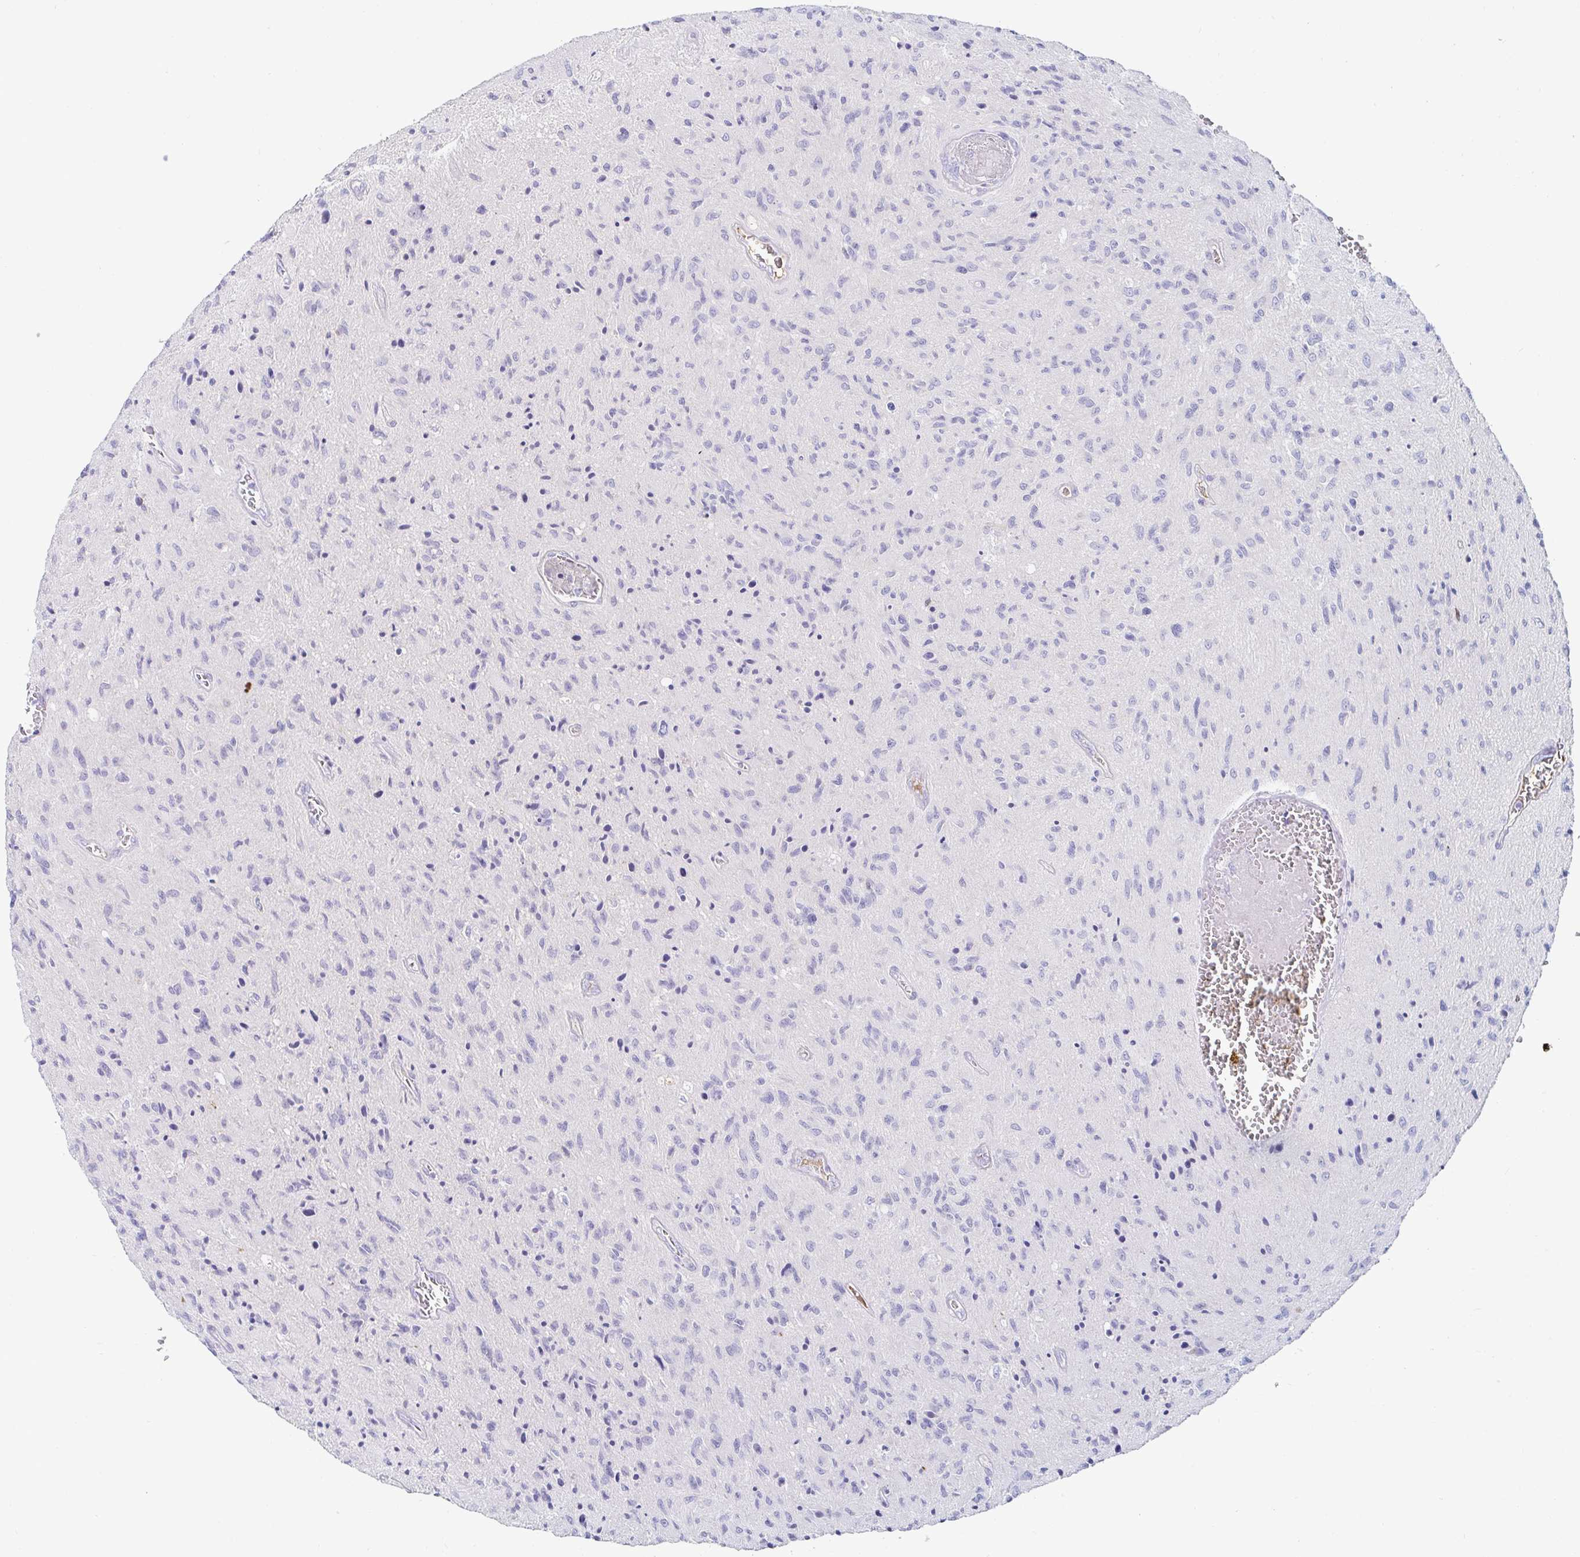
{"staining": {"intensity": "negative", "quantity": "none", "location": "none"}, "tissue": "glioma", "cell_type": "Tumor cells", "image_type": "cancer", "snomed": [{"axis": "morphology", "description": "Glioma, malignant, High grade"}, {"axis": "topography", "description": "Brain"}], "caption": "Immunohistochemistry micrograph of neoplastic tissue: glioma stained with DAB exhibits no significant protein staining in tumor cells.", "gene": "C4orf17", "patient": {"sex": "male", "age": 54}}